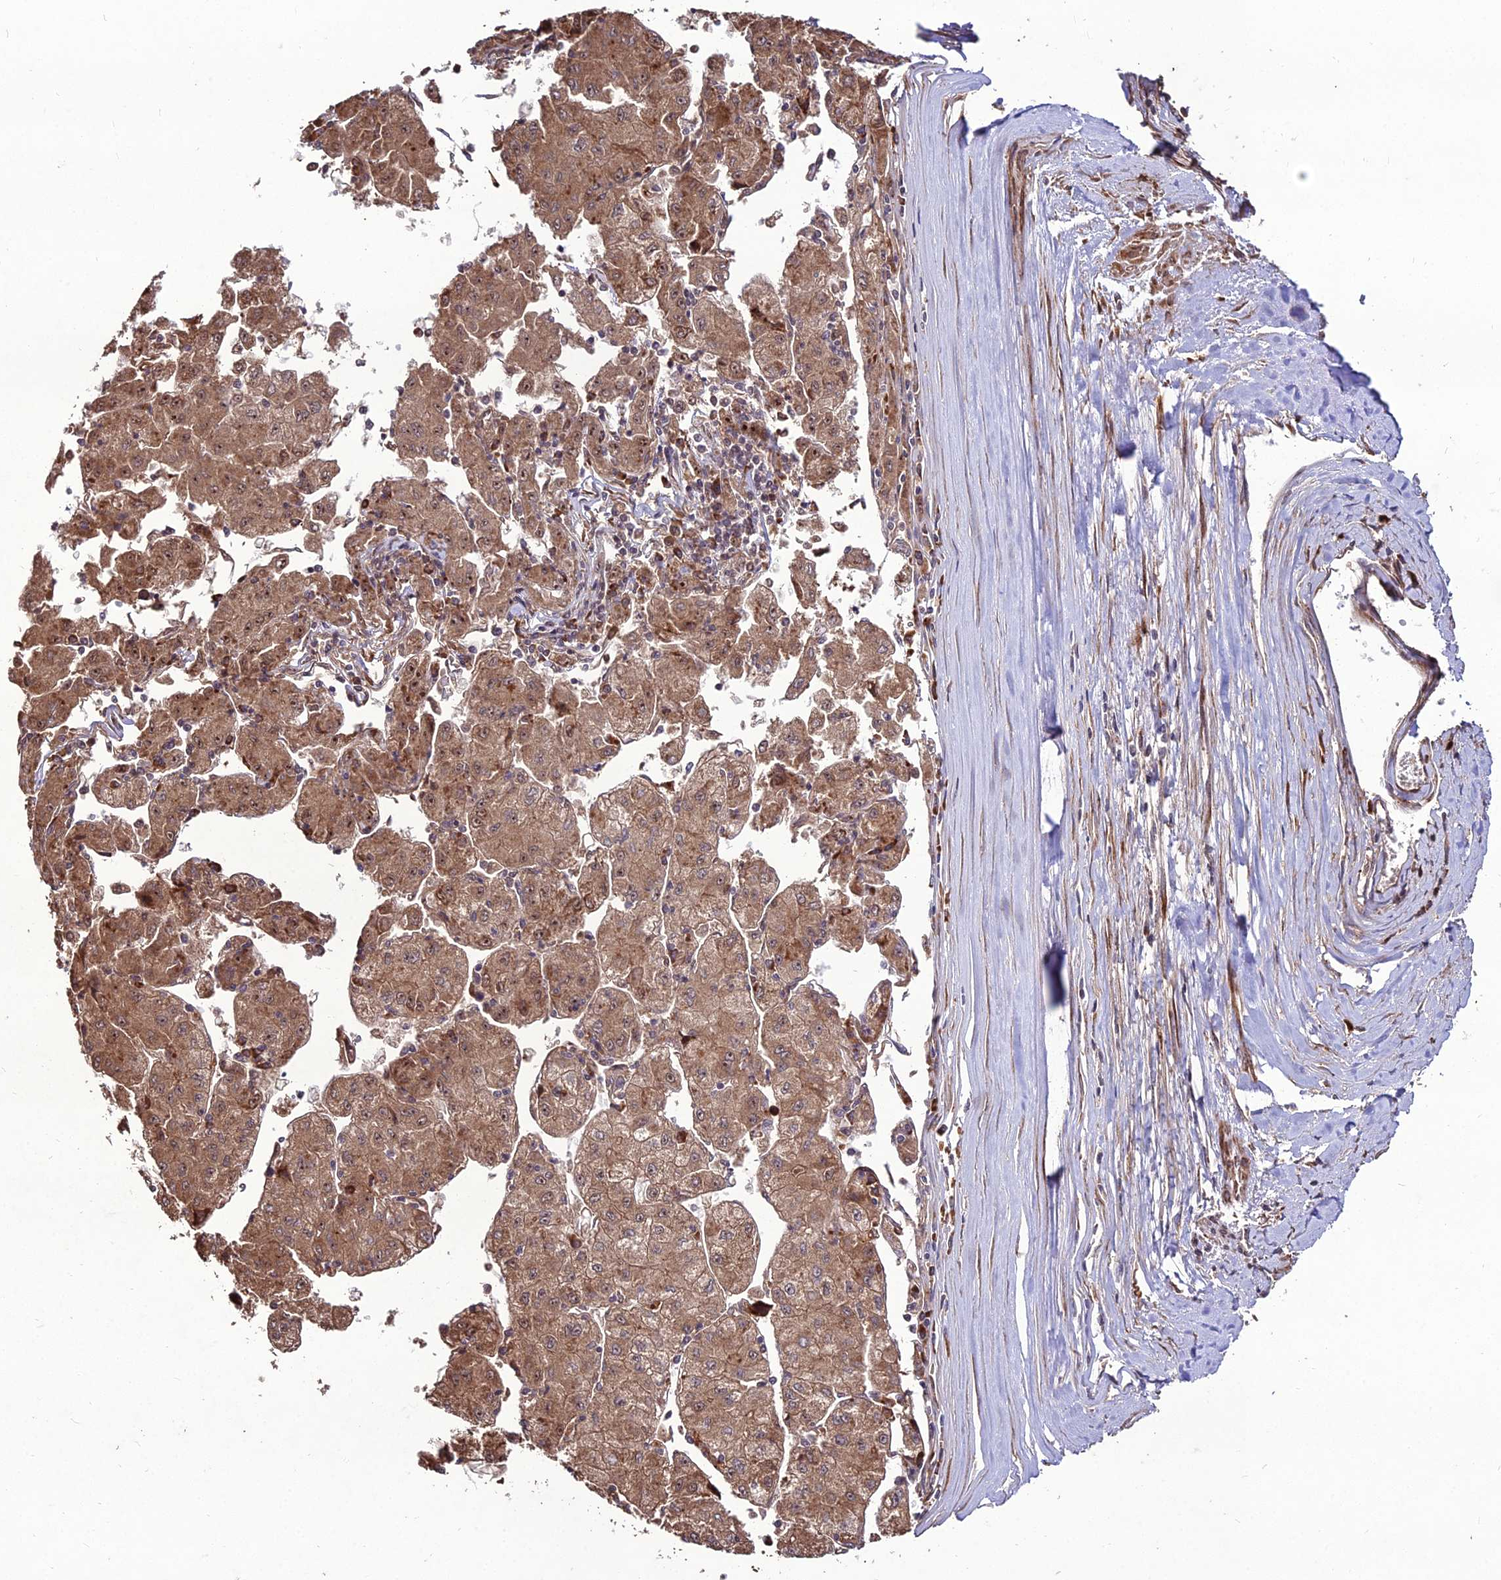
{"staining": {"intensity": "moderate", "quantity": ">75%", "location": "cytoplasmic/membranous"}, "tissue": "liver cancer", "cell_type": "Tumor cells", "image_type": "cancer", "snomed": [{"axis": "morphology", "description": "Carcinoma, Hepatocellular, NOS"}, {"axis": "topography", "description": "Liver"}], "caption": "Immunohistochemistry of human liver cancer demonstrates medium levels of moderate cytoplasmic/membranous positivity in approximately >75% of tumor cells.", "gene": "ZNF766", "patient": {"sex": "male", "age": 72}}